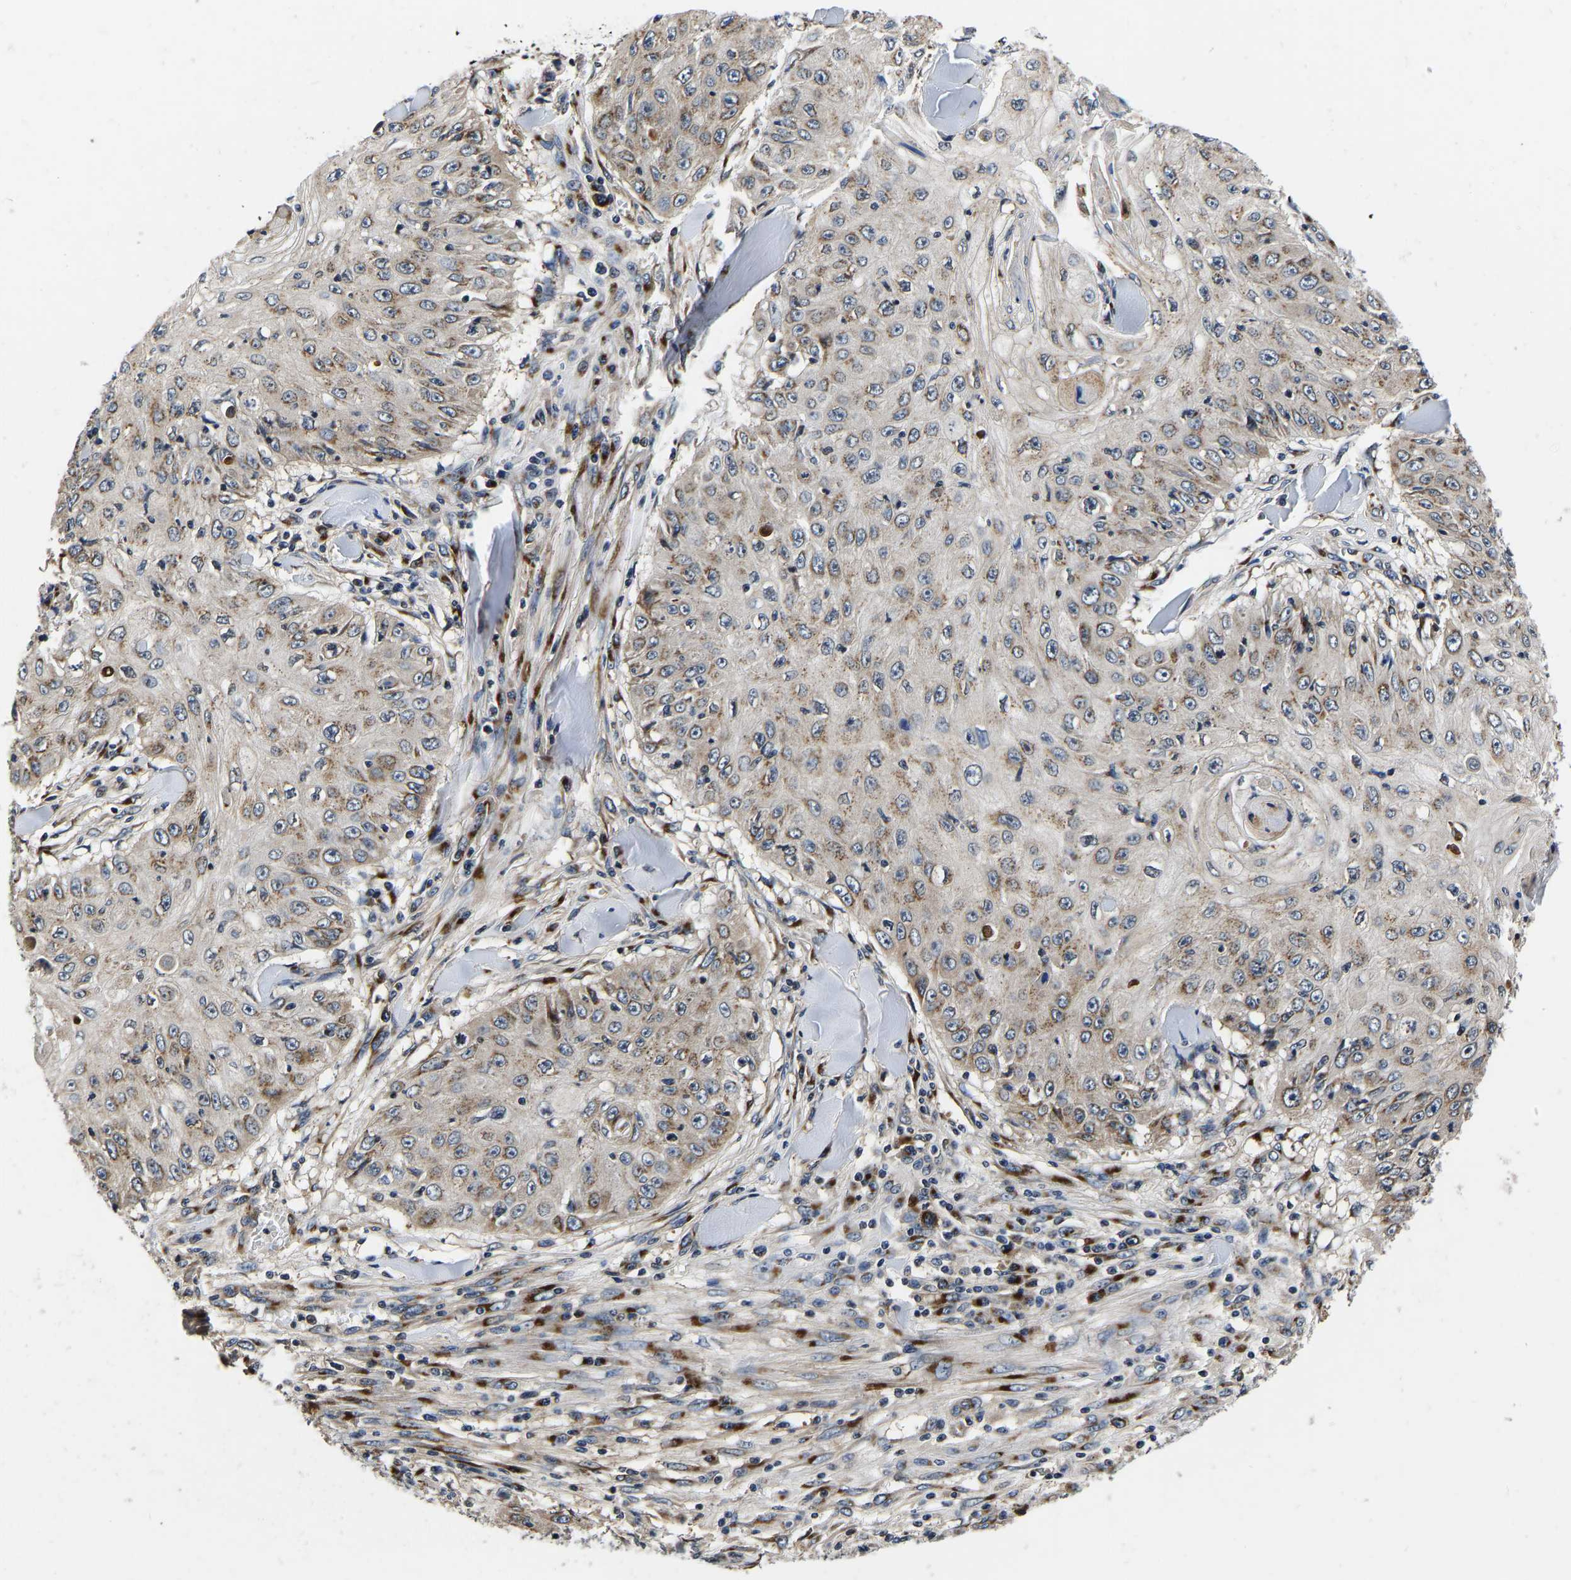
{"staining": {"intensity": "moderate", "quantity": ">75%", "location": "cytoplasmic/membranous"}, "tissue": "skin cancer", "cell_type": "Tumor cells", "image_type": "cancer", "snomed": [{"axis": "morphology", "description": "Squamous cell carcinoma, NOS"}, {"axis": "topography", "description": "Skin"}], "caption": "Skin cancer was stained to show a protein in brown. There is medium levels of moderate cytoplasmic/membranous staining in about >75% of tumor cells.", "gene": "RABAC1", "patient": {"sex": "male", "age": 86}}